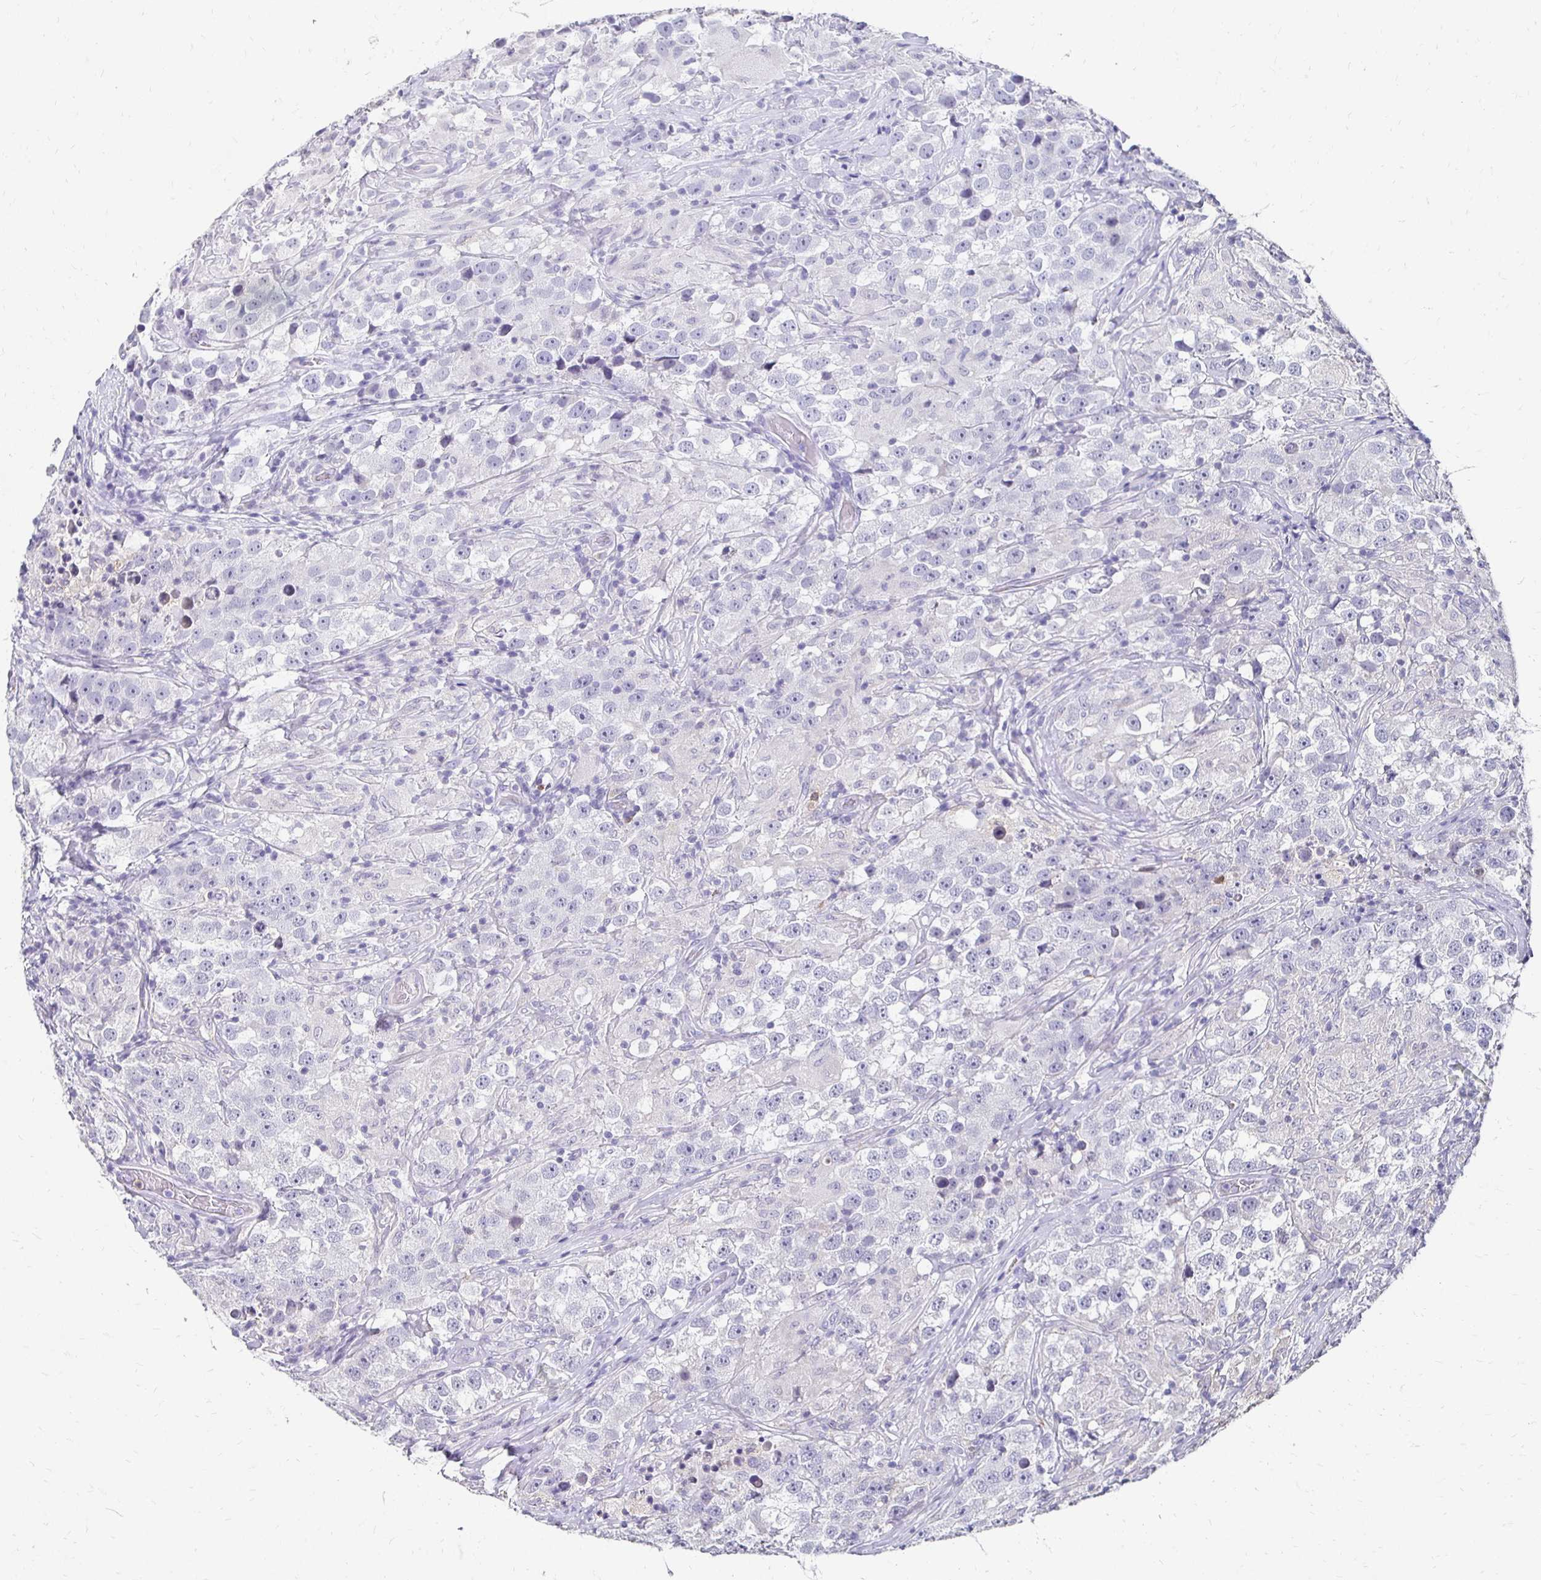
{"staining": {"intensity": "negative", "quantity": "none", "location": "none"}, "tissue": "testis cancer", "cell_type": "Tumor cells", "image_type": "cancer", "snomed": [{"axis": "morphology", "description": "Seminoma, NOS"}, {"axis": "topography", "description": "Testis"}], "caption": "Tumor cells show no significant protein positivity in seminoma (testis).", "gene": "GK2", "patient": {"sex": "male", "age": 46}}